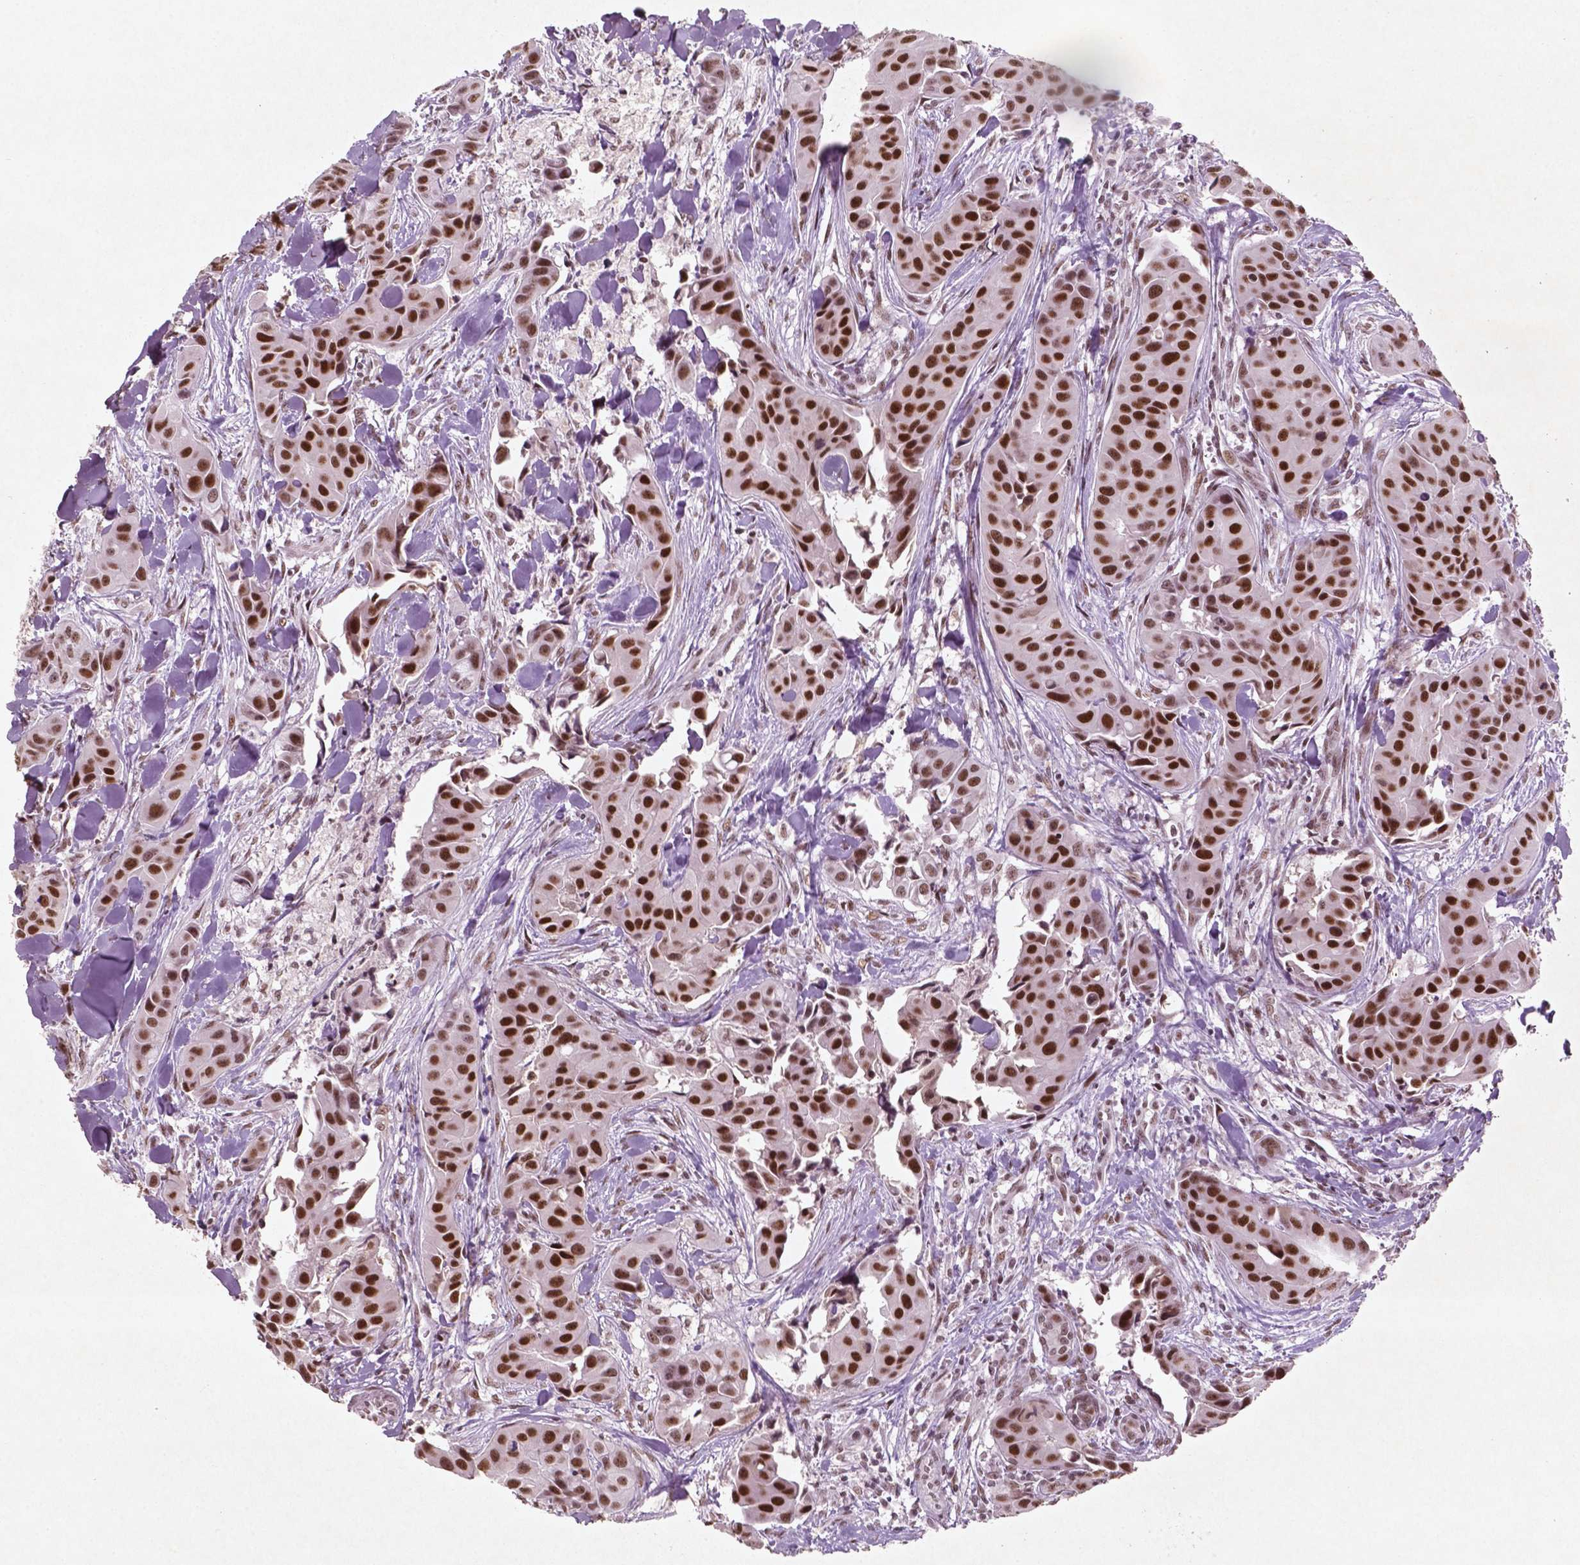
{"staining": {"intensity": "strong", "quantity": ">75%", "location": "nuclear"}, "tissue": "head and neck cancer", "cell_type": "Tumor cells", "image_type": "cancer", "snomed": [{"axis": "morphology", "description": "Adenocarcinoma, NOS"}, {"axis": "topography", "description": "Head-Neck"}], "caption": "DAB (3,3'-diaminobenzidine) immunohistochemical staining of human head and neck adenocarcinoma demonstrates strong nuclear protein staining in about >75% of tumor cells.", "gene": "HMG20B", "patient": {"sex": "male", "age": 76}}